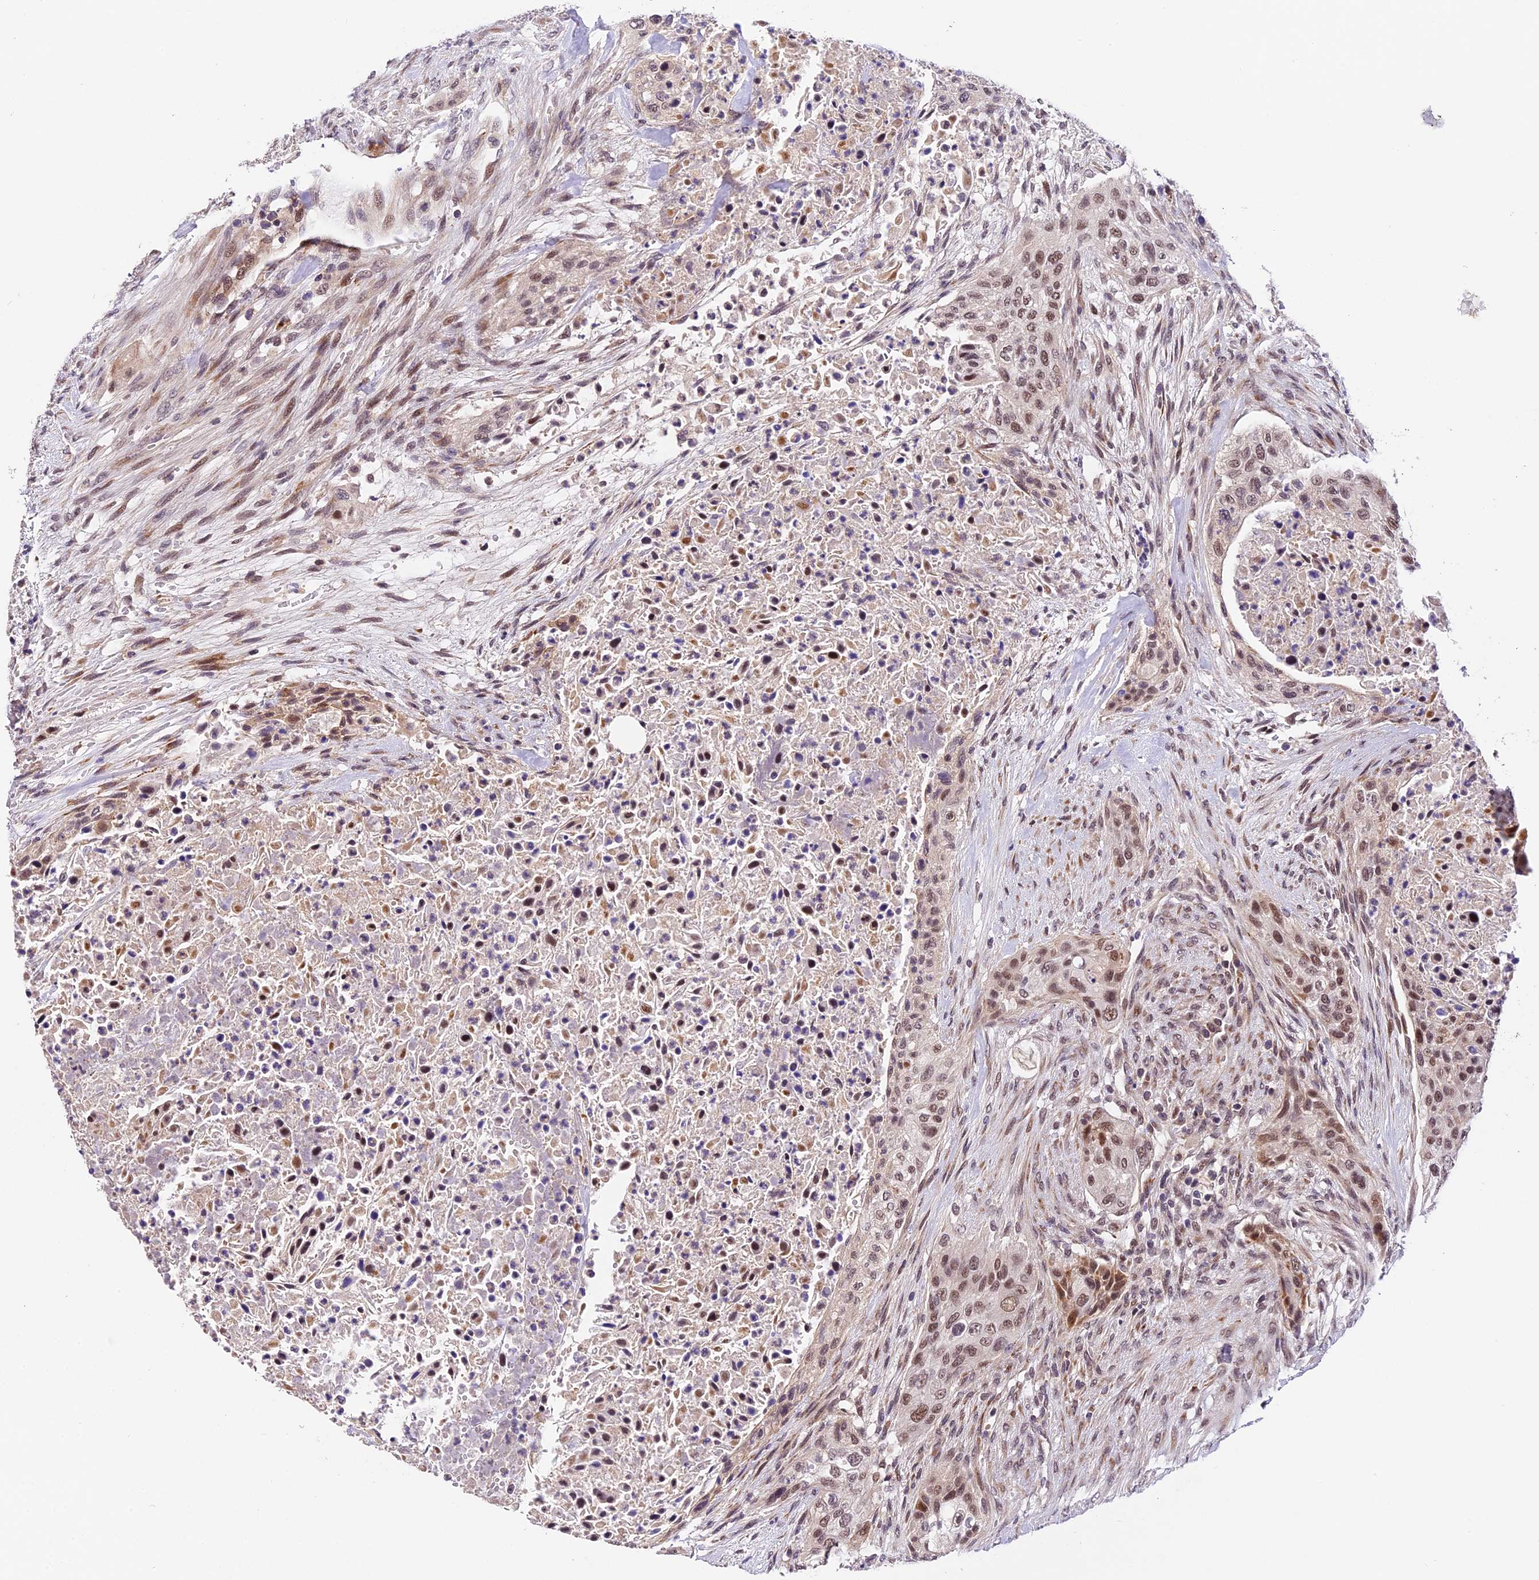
{"staining": {"intensity": "moderate", "quantity": ">75%", "location": "nuclear"}, "tissue": "urothelial cancer", "cell_type": "Tumor cells", "image_type": "cancer", "snomed": [{"axis": "morphology", "description": "Urothelial carcinoma, High grade"}, {"axis": "topography", "description": "Urinary bladder"}], "caption": "A high-resolution micrograph shows immunohistochemistry (IHC) staining of urothelial cancer, which exhibits moderate nuclear positivity in about >75% of tumor cells.", "gene": "FBXO45", "patient": {"sex": "male", "age": 35}}